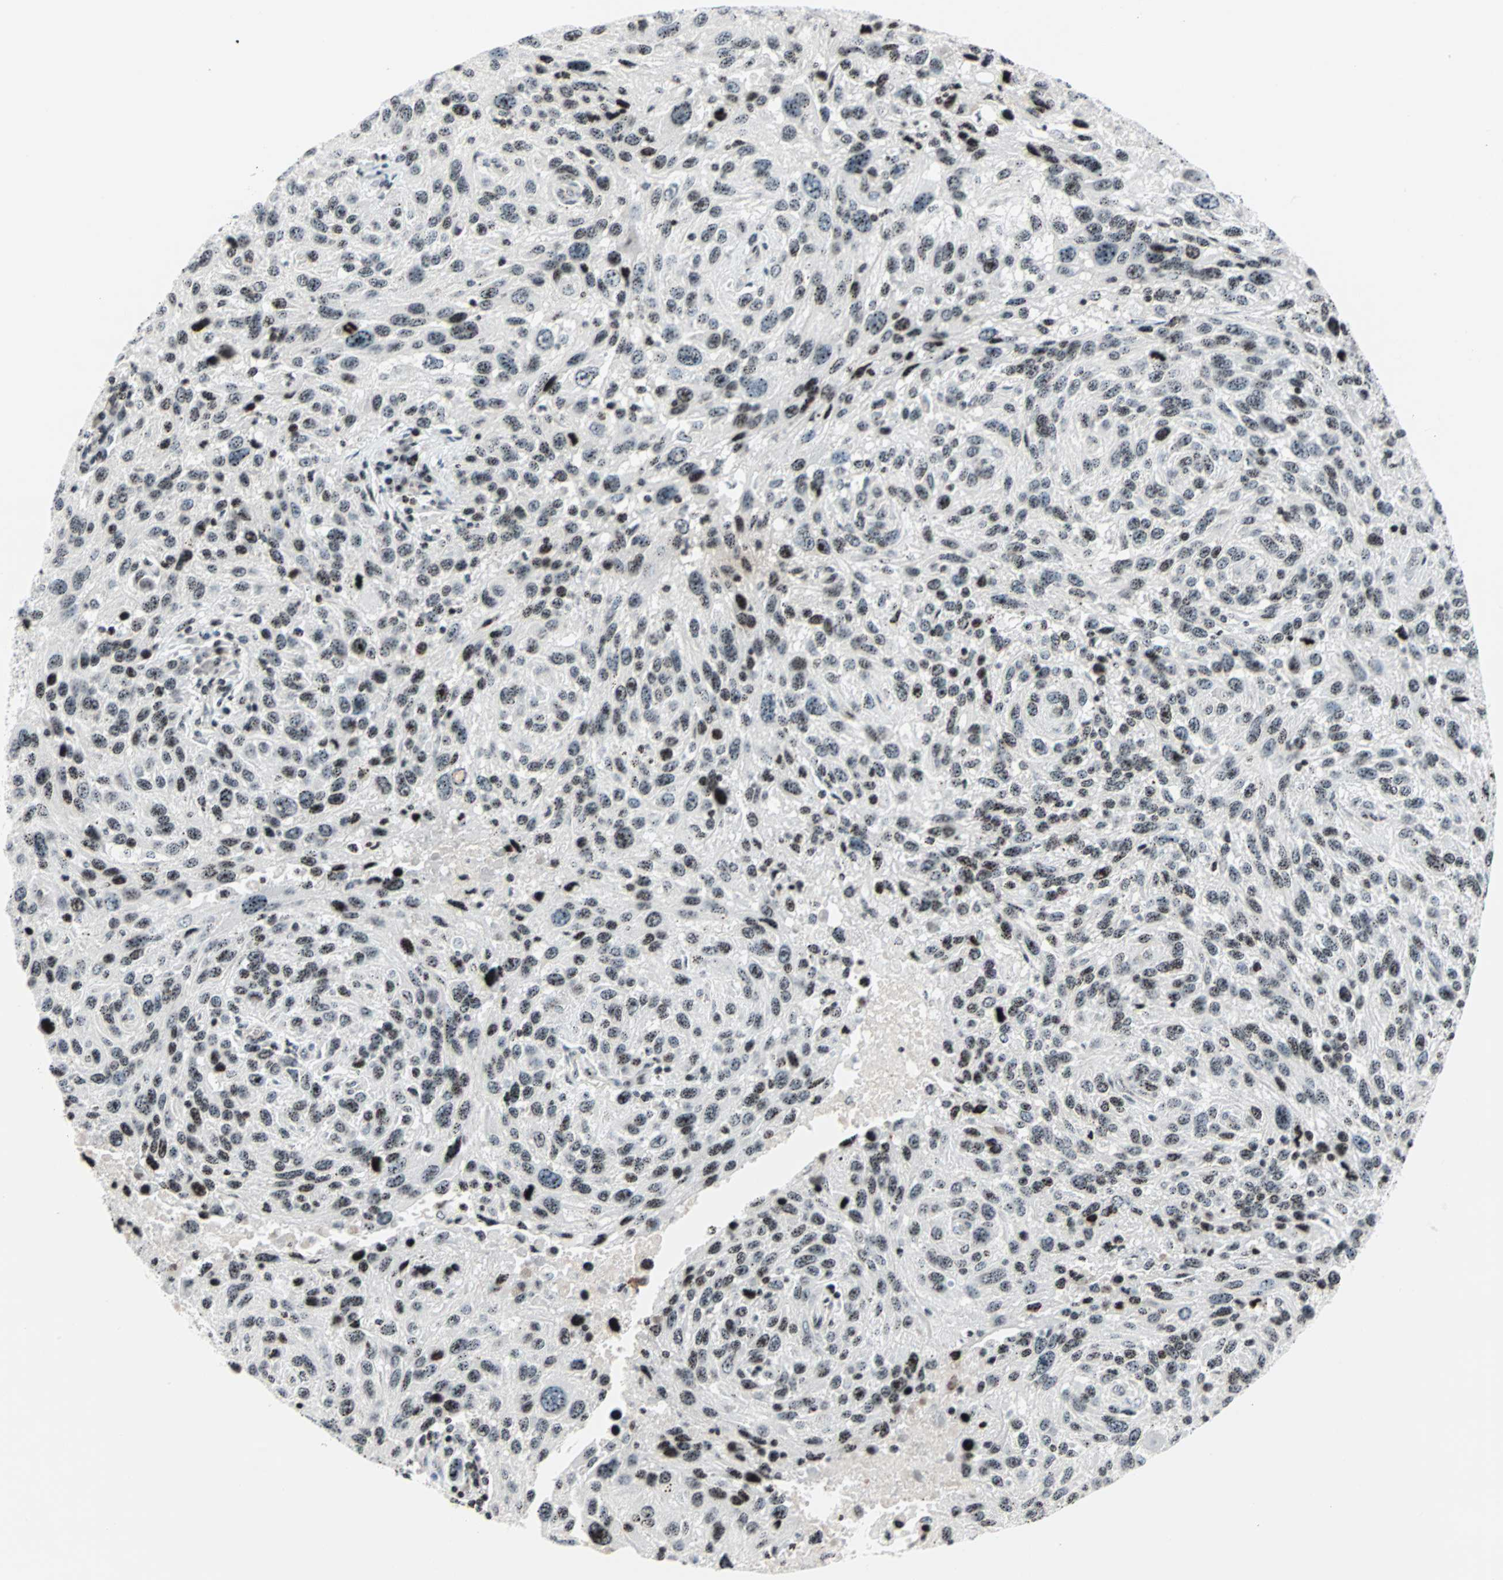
{"staining": {"intensity": "weak", "quantity": ">75%", "location": "nuclear"}, "tissue": "melanoma", "cell_type": "Tumor cells", "image_type": "cancer", "snomed": [{"axis": "morphology", "description": "Malignant melanoma, NOS"}, {"axis": "topography", "description": "Skin"}], "caption": "Weak nuclear positivity is appreciated in approximately >75% of tumor cells in melanoma.", "gene": "CENPA", "patient": {"sex": "male", "age": 53}}